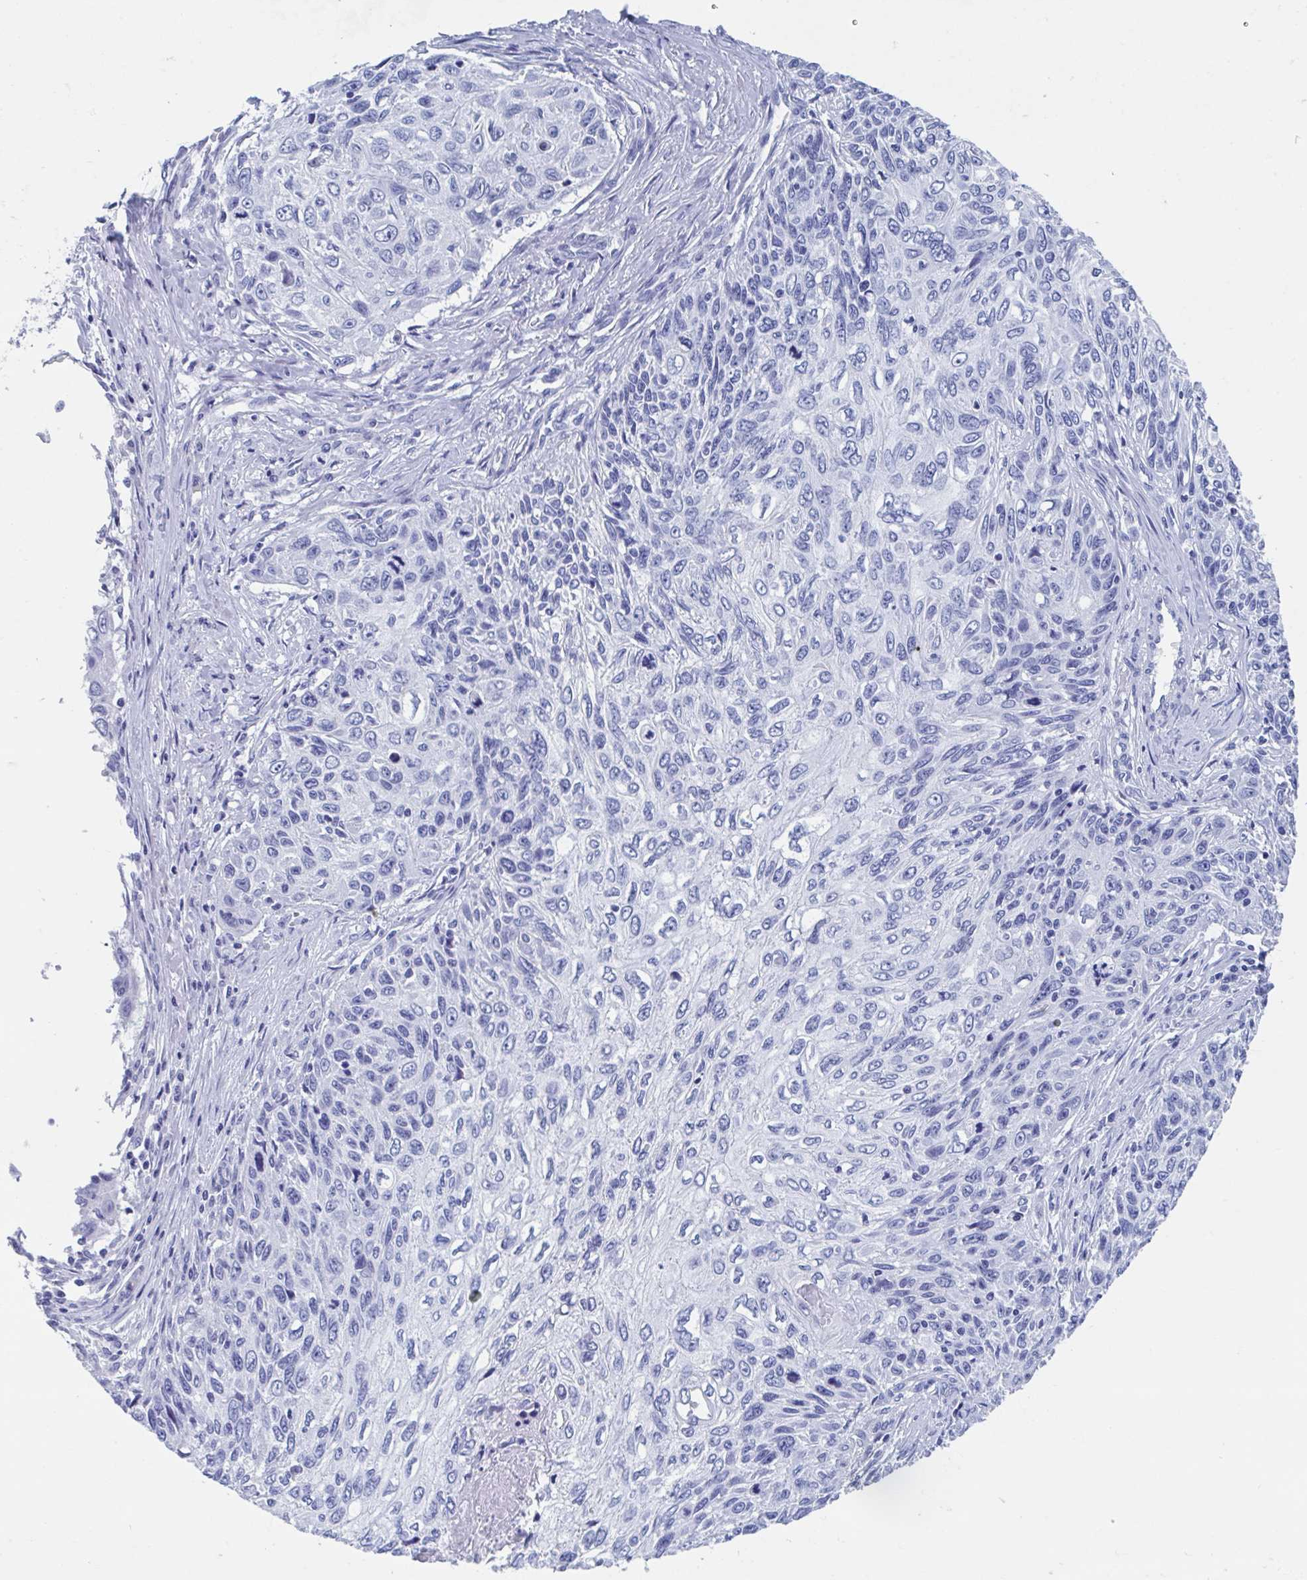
{"staining": {"intensity": "negative", "quantity": "none", "location": "none"}, "tissue": "skin cancer", "cell_type": "Tumor cells", "image_type": "cancer", "snomed": [{"axis": "morphology", "description": "Squamous cell carcinoma, NOS"}, {"axis": "topography", "description": "Skin"}], "caption": "A high-resolution image shows IHC staining of squamous cell carcinoma (skin), which displays no significant staining in tumor cells.", "gene": "SHCBP1L", "patient": {"sex": "male", "age": 92}}